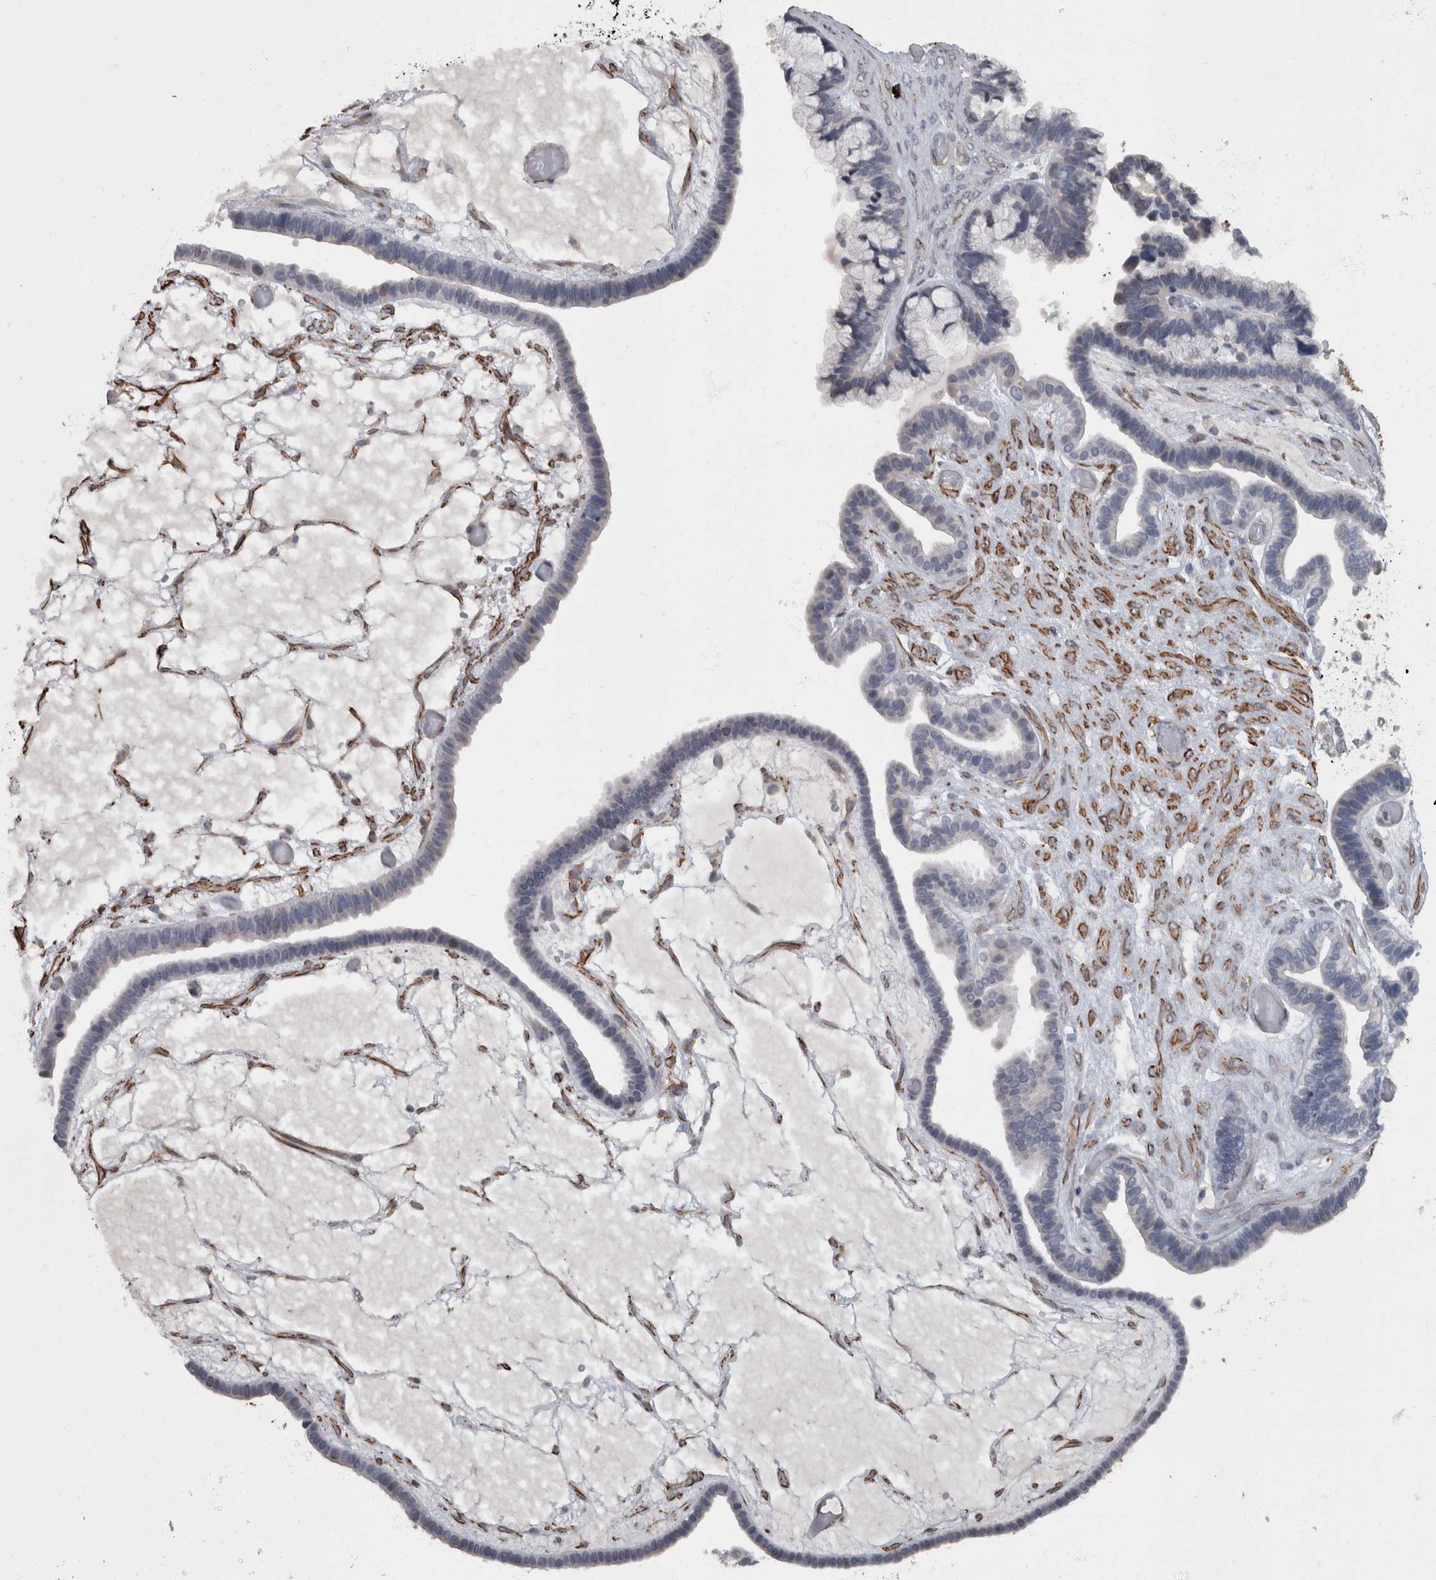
{"staining": {"intensity": "negative", "quantity": "none", "location": "none"}, "tissue": "ovarian cancer", "cell_type": "Tumor cells", "image_type": "cancer", "snomed": [{"axis": "morphology", "description": "Cystadenocarcinoma, serous, NOS"}, {"axis": "topography", "description": "Ovary"}], "caption": "Image shows no protein expression in tumor cells of serous cystadenocarcinoma (ovarian) tissue.", "gene": "MASTL", "patient": {"sex": "female", "age": 56}}